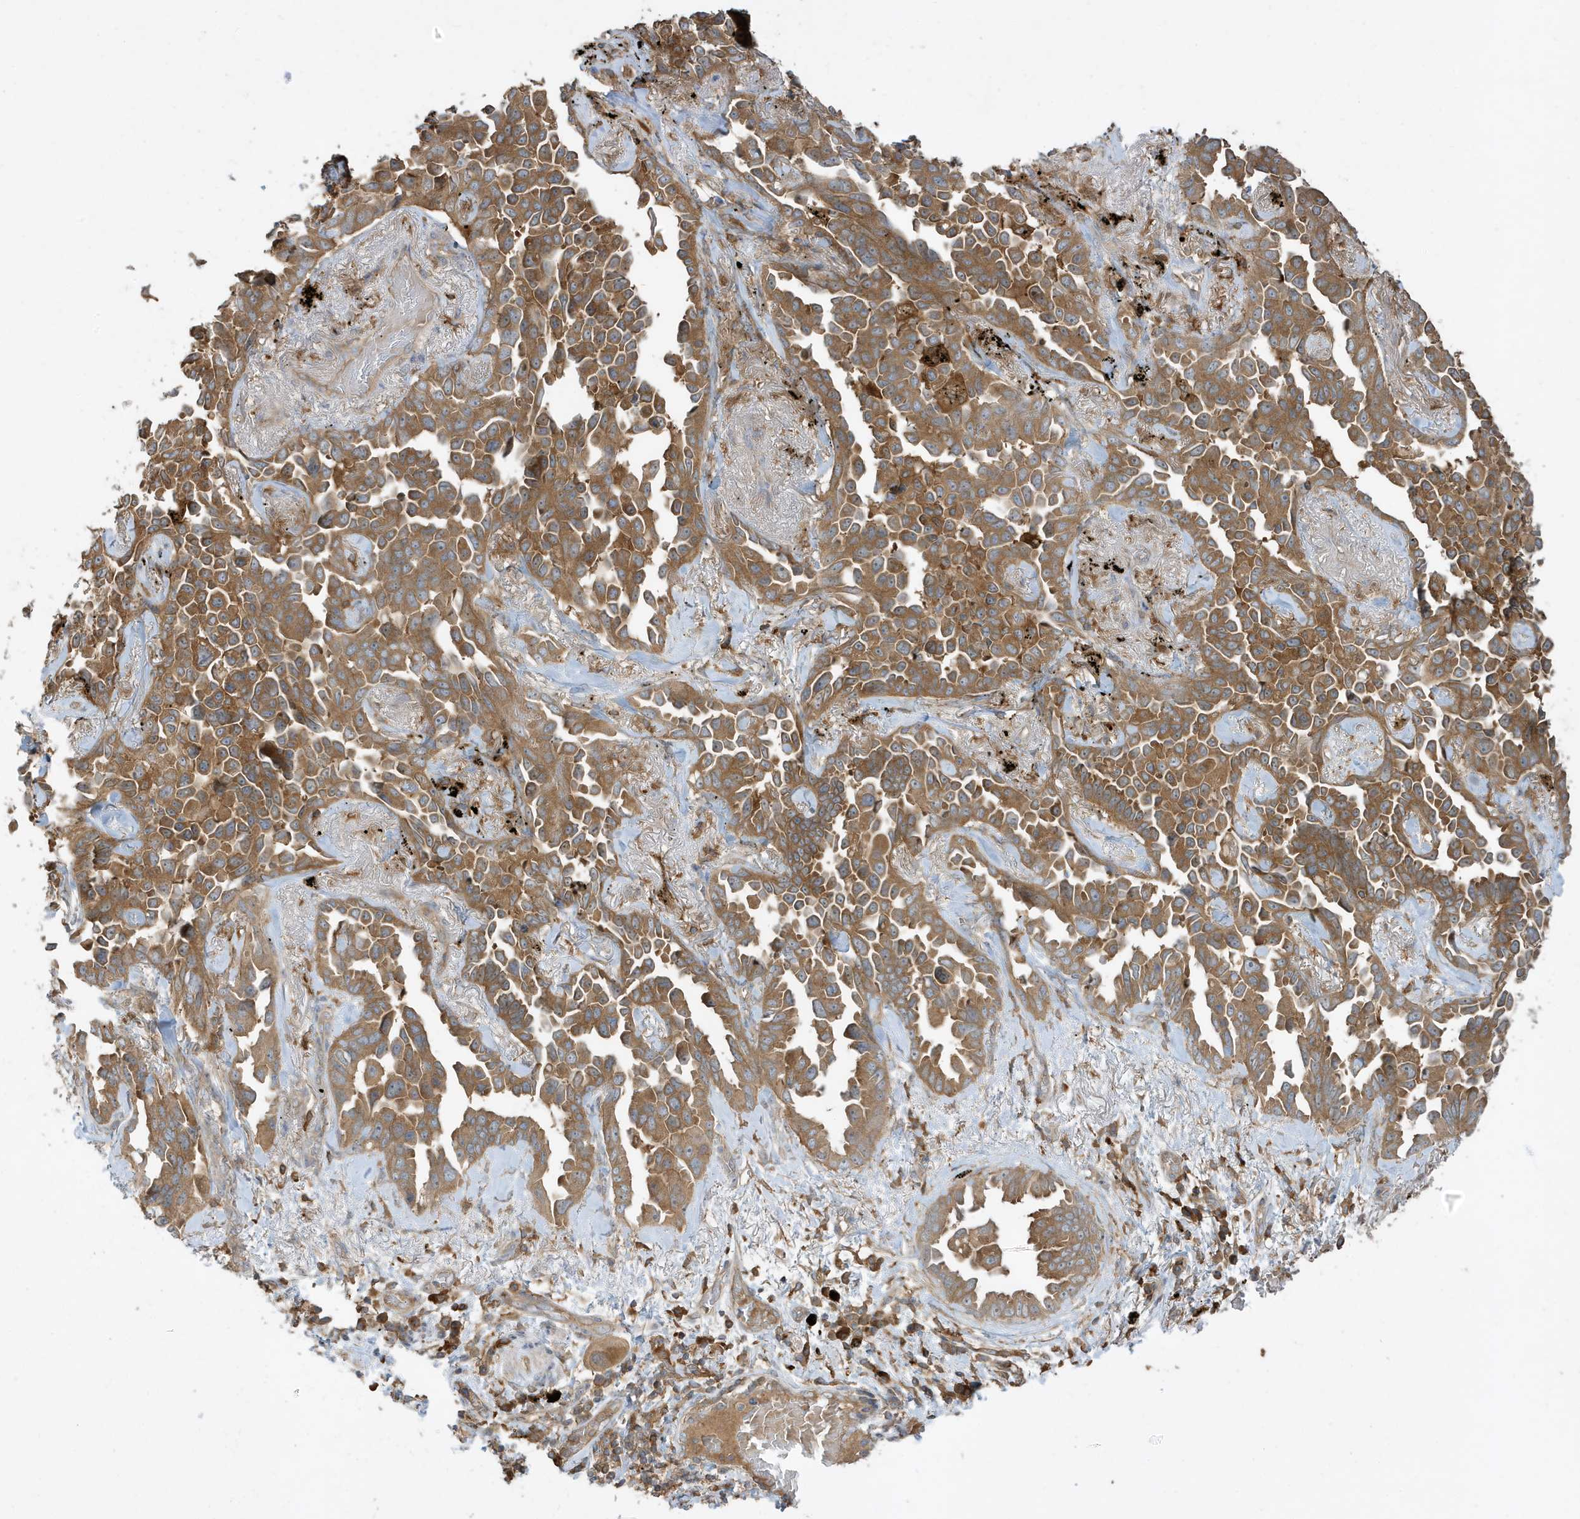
{"staining": {"intensity": "moderate", "quantity": ">75%", "location": "cytoplasmic/membranous"}, "tissue": "lung cancer", "cell_type": "Tumor cells", "image_type": "cancer", "snomed": [{"axis": "morphology", "description": "Adenocarcinoma, NOS"}, {"axis": "topography", "description": "Lung"}], "caption": "Immunohistochemistry staining of lung adenocarcinoma, which demonstrates medium levels of moderate cytoplasmic/membranous expression in about >75% of tumor cells indicating moderate cytoplasmic/membranous protein staining. The staining was performed using DAB (brown) for protein detection and nuclei were counterstained in hematoxylin (blue).", "gene": "ABTB1", "patient": {"sex": "female", "age": 67}}